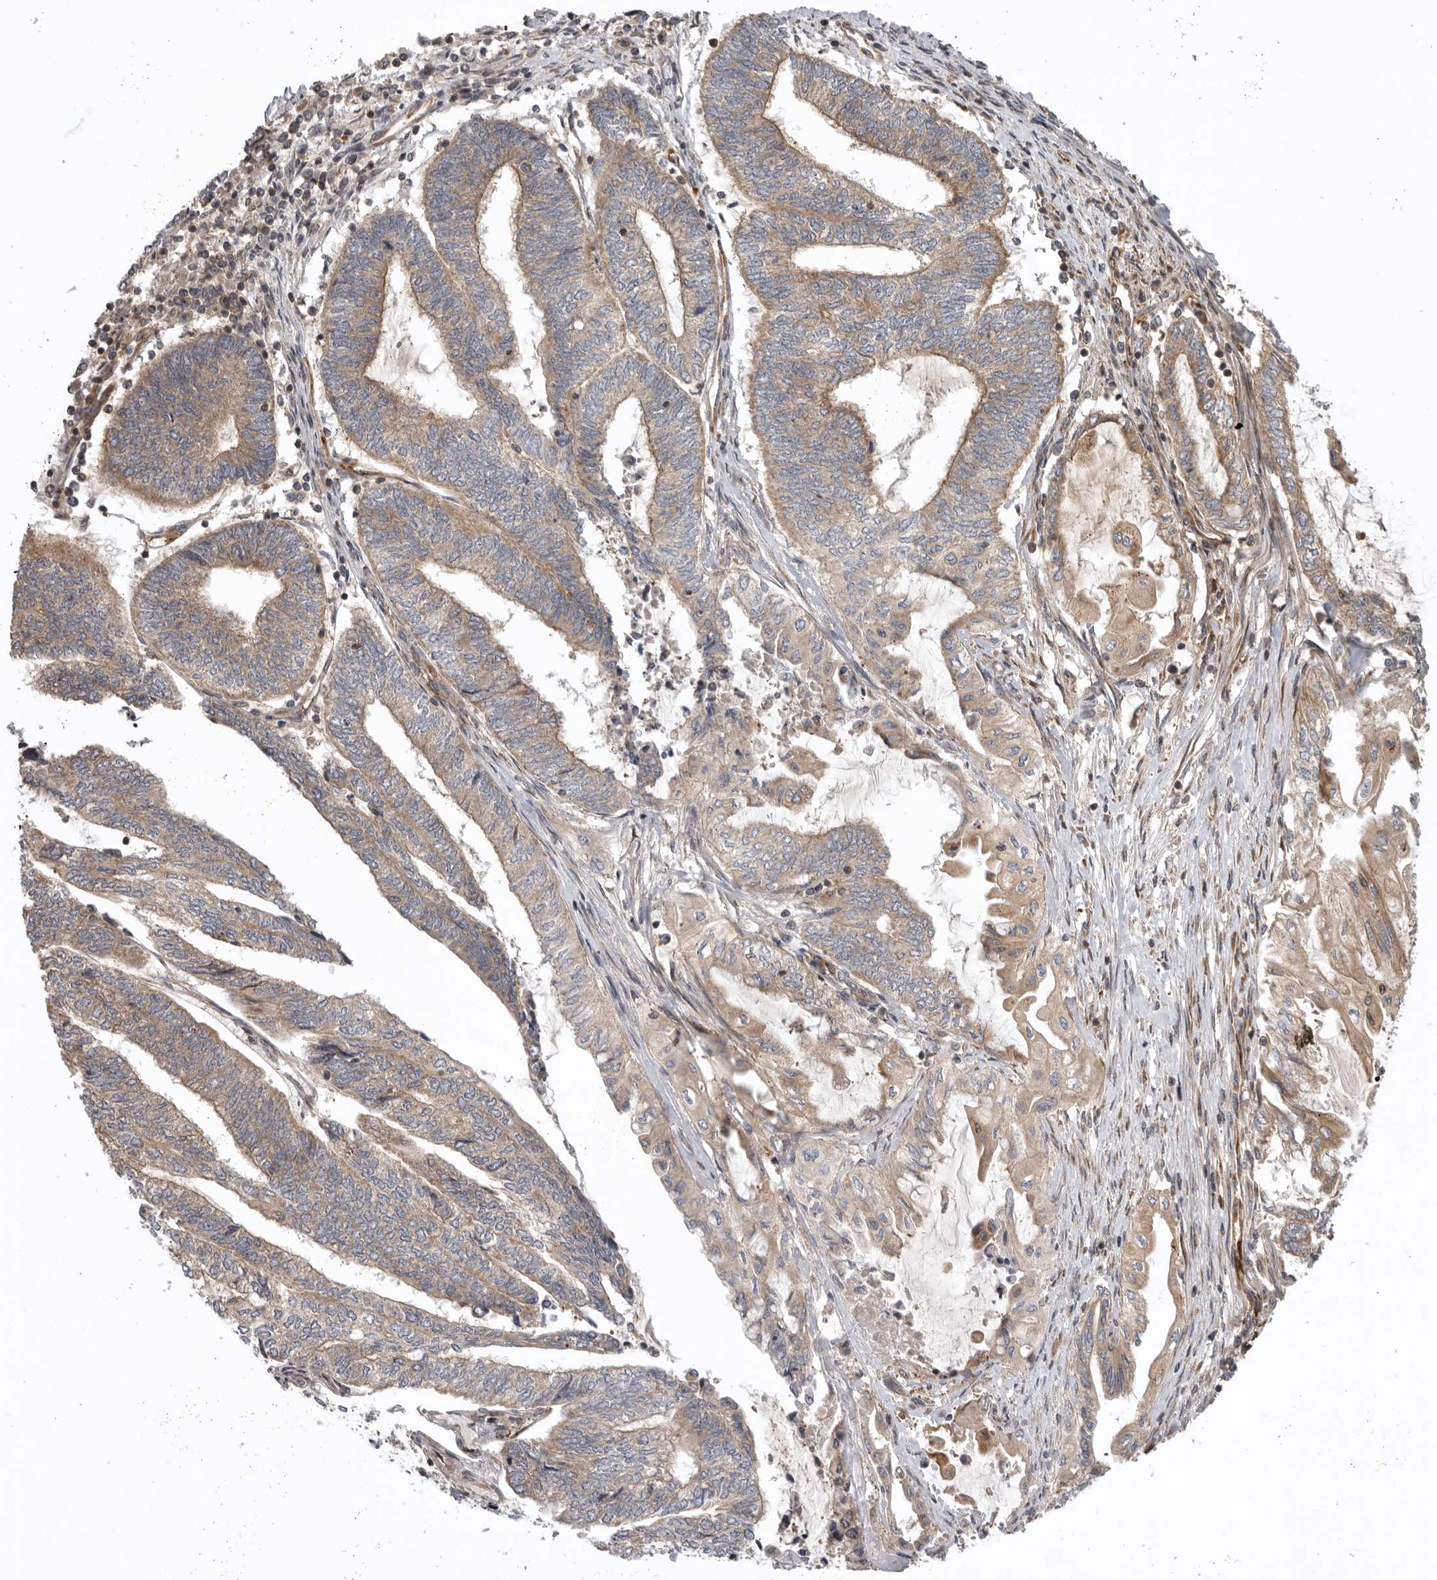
{"staining": {"intensity": "moderate", "quantity": ">75%", "location": "cytoplasmic/membranous"}, "tissue": "endometrial cancer", "cell_type": "Tumor cells", "image_type": "cancer", "snomed": [{"axis": "morphology", "description": "Adenocarcinoma, NOS"}, {"axis": "topography", "description": "Uterus"}, {"axis": "topography", "description": "Endometrium"}], "caption": "Immunohistochemical staining of human endometrial cancer (adenocarcinoma) reveals medium levels of moderate cytoplasmic/membranous positivity in about >75% of tumor cells.", "gene": "DHDDS", "patient": {"sex": "female", "age": 70}}